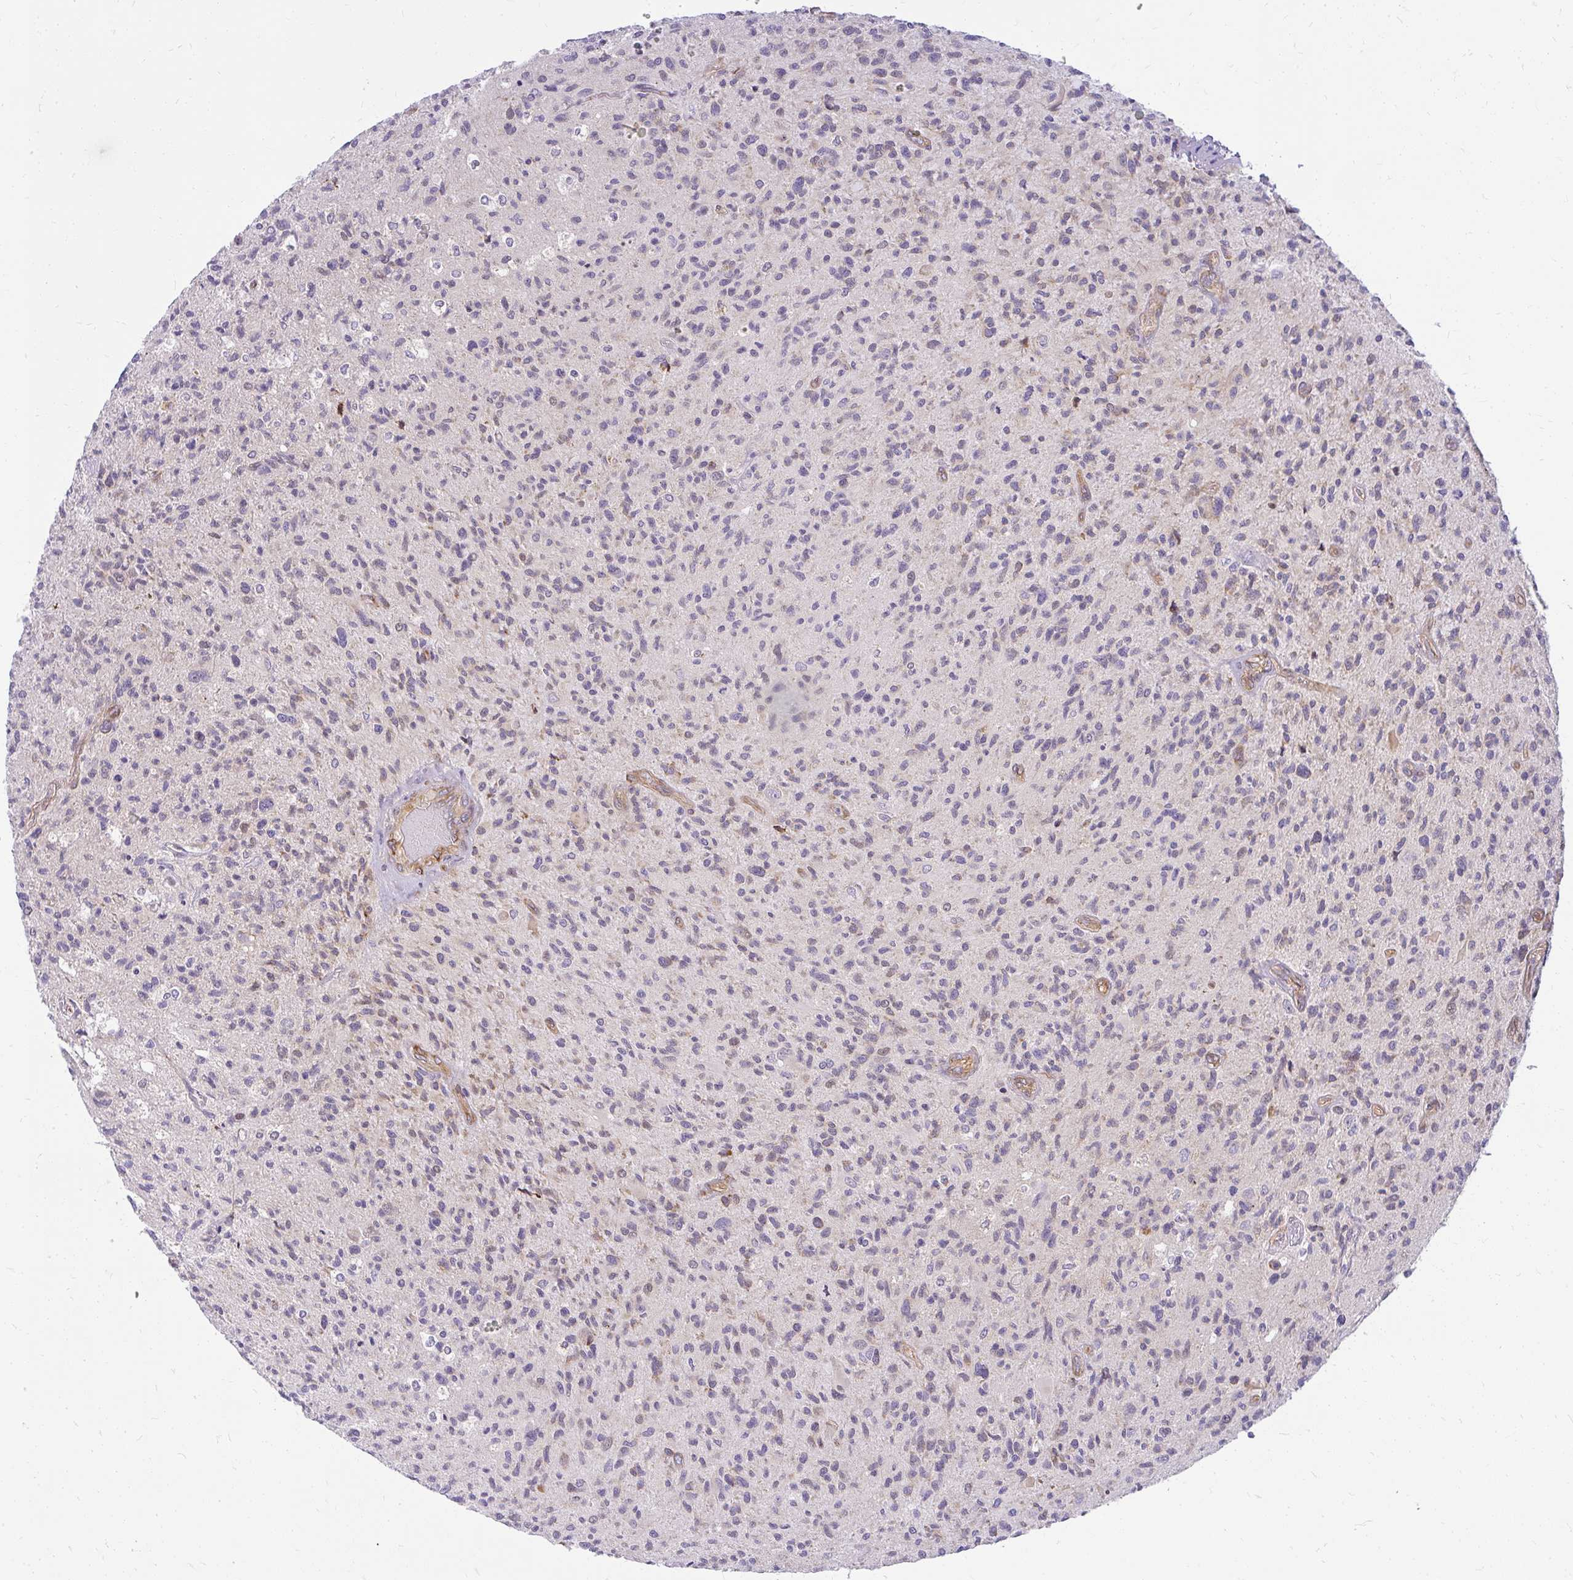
{"staining": {"intensity": "negative", "quantity": "none", "location": "none"}, "tissue": "glioma", "cell_type": "Tumor cells", "image_type": "cancer", "snomed": [{"axis": "morphology", "description": "Glioma, malignant, High grade"}, {"axis": "topography", "description": "Brain"}], "caption": "An immunohistochemistry photomicrograph of malignant high-grade glioma is shown. There is no staining in tumor cells of malignant high-grade glioma.", "gene": "RSKR", "patient": {"sex": "female", "age": 70}}